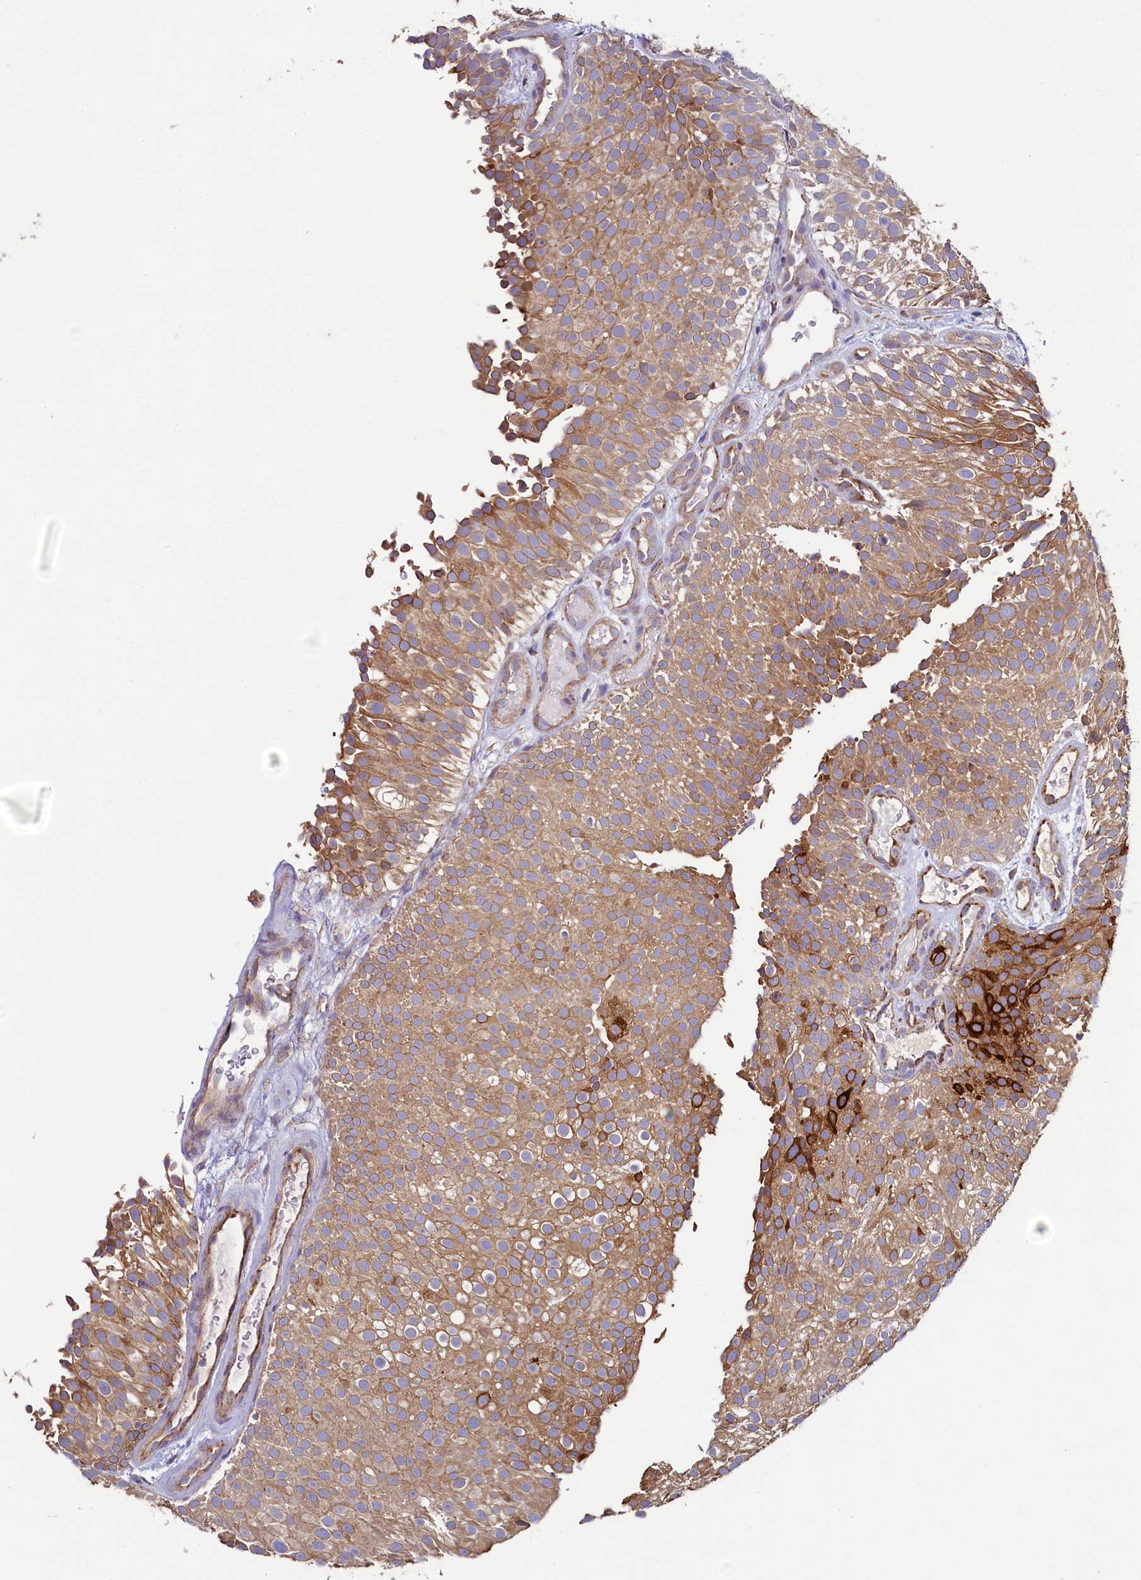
{"staining": {"intensity": "moderate", "quantity": ">75%", "location": "cytoplasmic/membranous"}, "tissue": "urothelial cancer", "cell_type": "Tumor cells", "image_type": "cancer", "snomed": [{"axis": "morphology", "description": "Urothelial carcinoma, Low grade"}, {"axis": "topography", "description": "Urinary bladder"}], "caption": "IHC histopathology image of human urothelial cancer stained for a protein (brown), which exhibits medium levels of moderate cytoplasmic/membranous staining in about >75% of tumor cells.", "gene": "SPATA2L", "patient": {"sex": "male", "age": 78}}